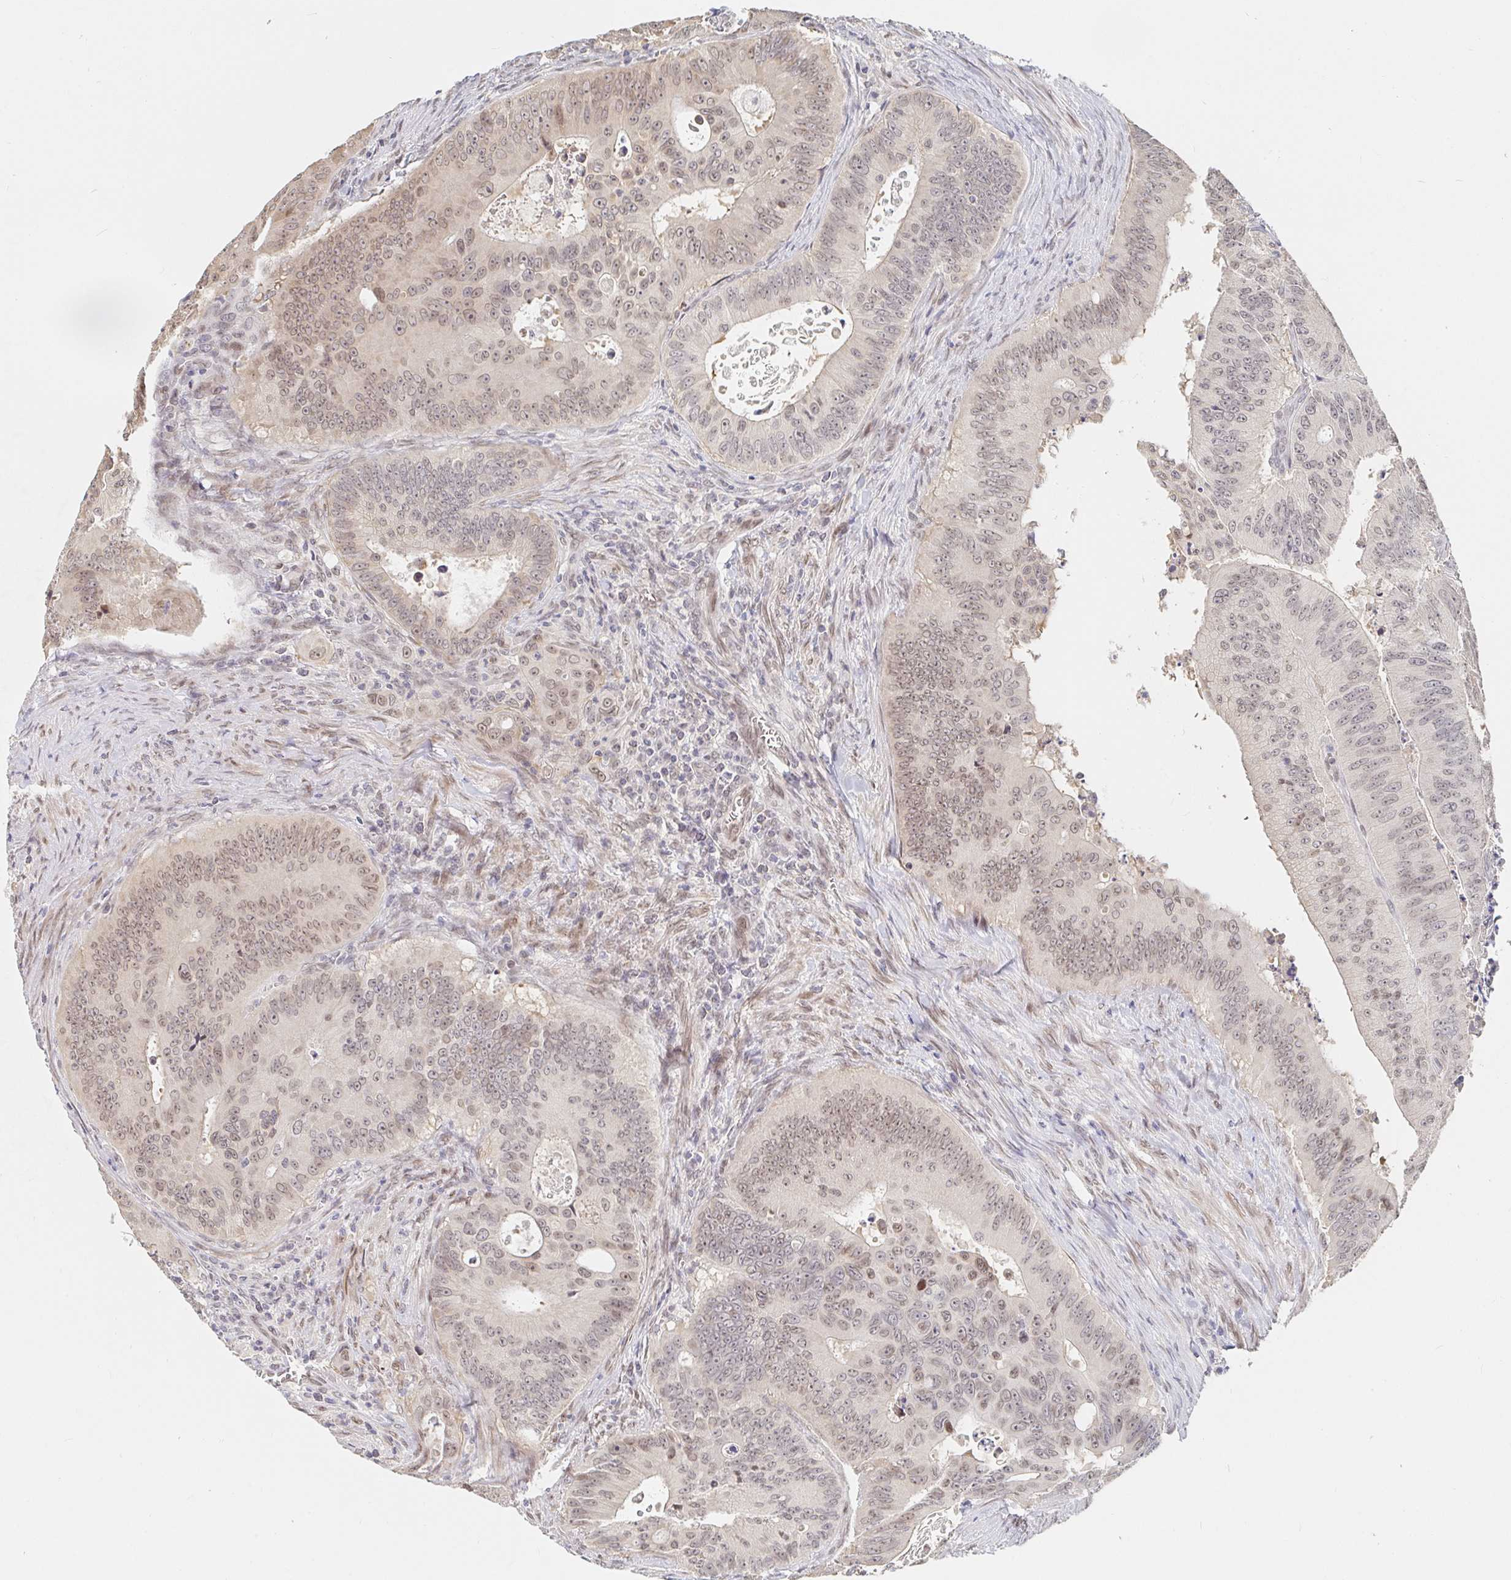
{"staining": {"intensity": "weak", "quantity": "25%-75%", "location": "nuclear"}, "tissue": "colorectal cancer", "cell_type": "Tumor cells", "image_type": "cancer", "snomed": [{"axis": "morphology", "description": "Adenocarcinoma, NOS"}, {"axis": "topography", "description": "Colon"}], "caption": "Immunohistochemistry histopathology image of neoplastic tissue: colorectal adenocarcinoma stained using IHC shows low levels of weak protein expression localized specifically in the nuclear of tumor cells, appearing as a nuclear brown color.", "gene": "CHD2", "patient": {"sex": "male", "age": 62}}